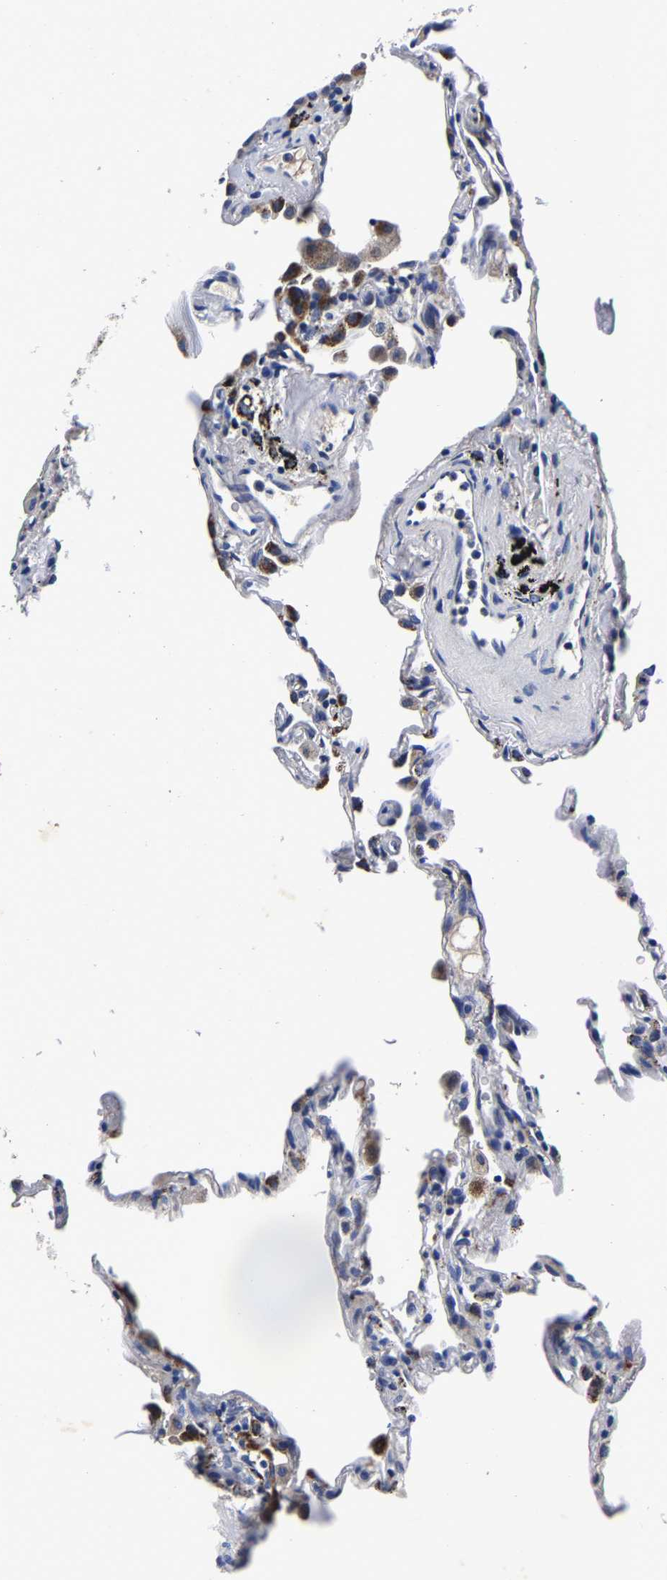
{"staining": {"intensity": "negative", "quantity": "none", "location": "none"}, "tissue": "lung", "cell_type": "Alveolar cells", "image_type": "normal", "snomed": [{"axis": "morphology", "description": "Normal tissue, NOS"}, {"axis": "topography", "description": "Lung"}], "caption": "This is an immunohistochemistry image of benign human lung. There is no expression in alveolar cells.", "gene": "PSPH", "patient": {"sex": "male", "age": 59}}